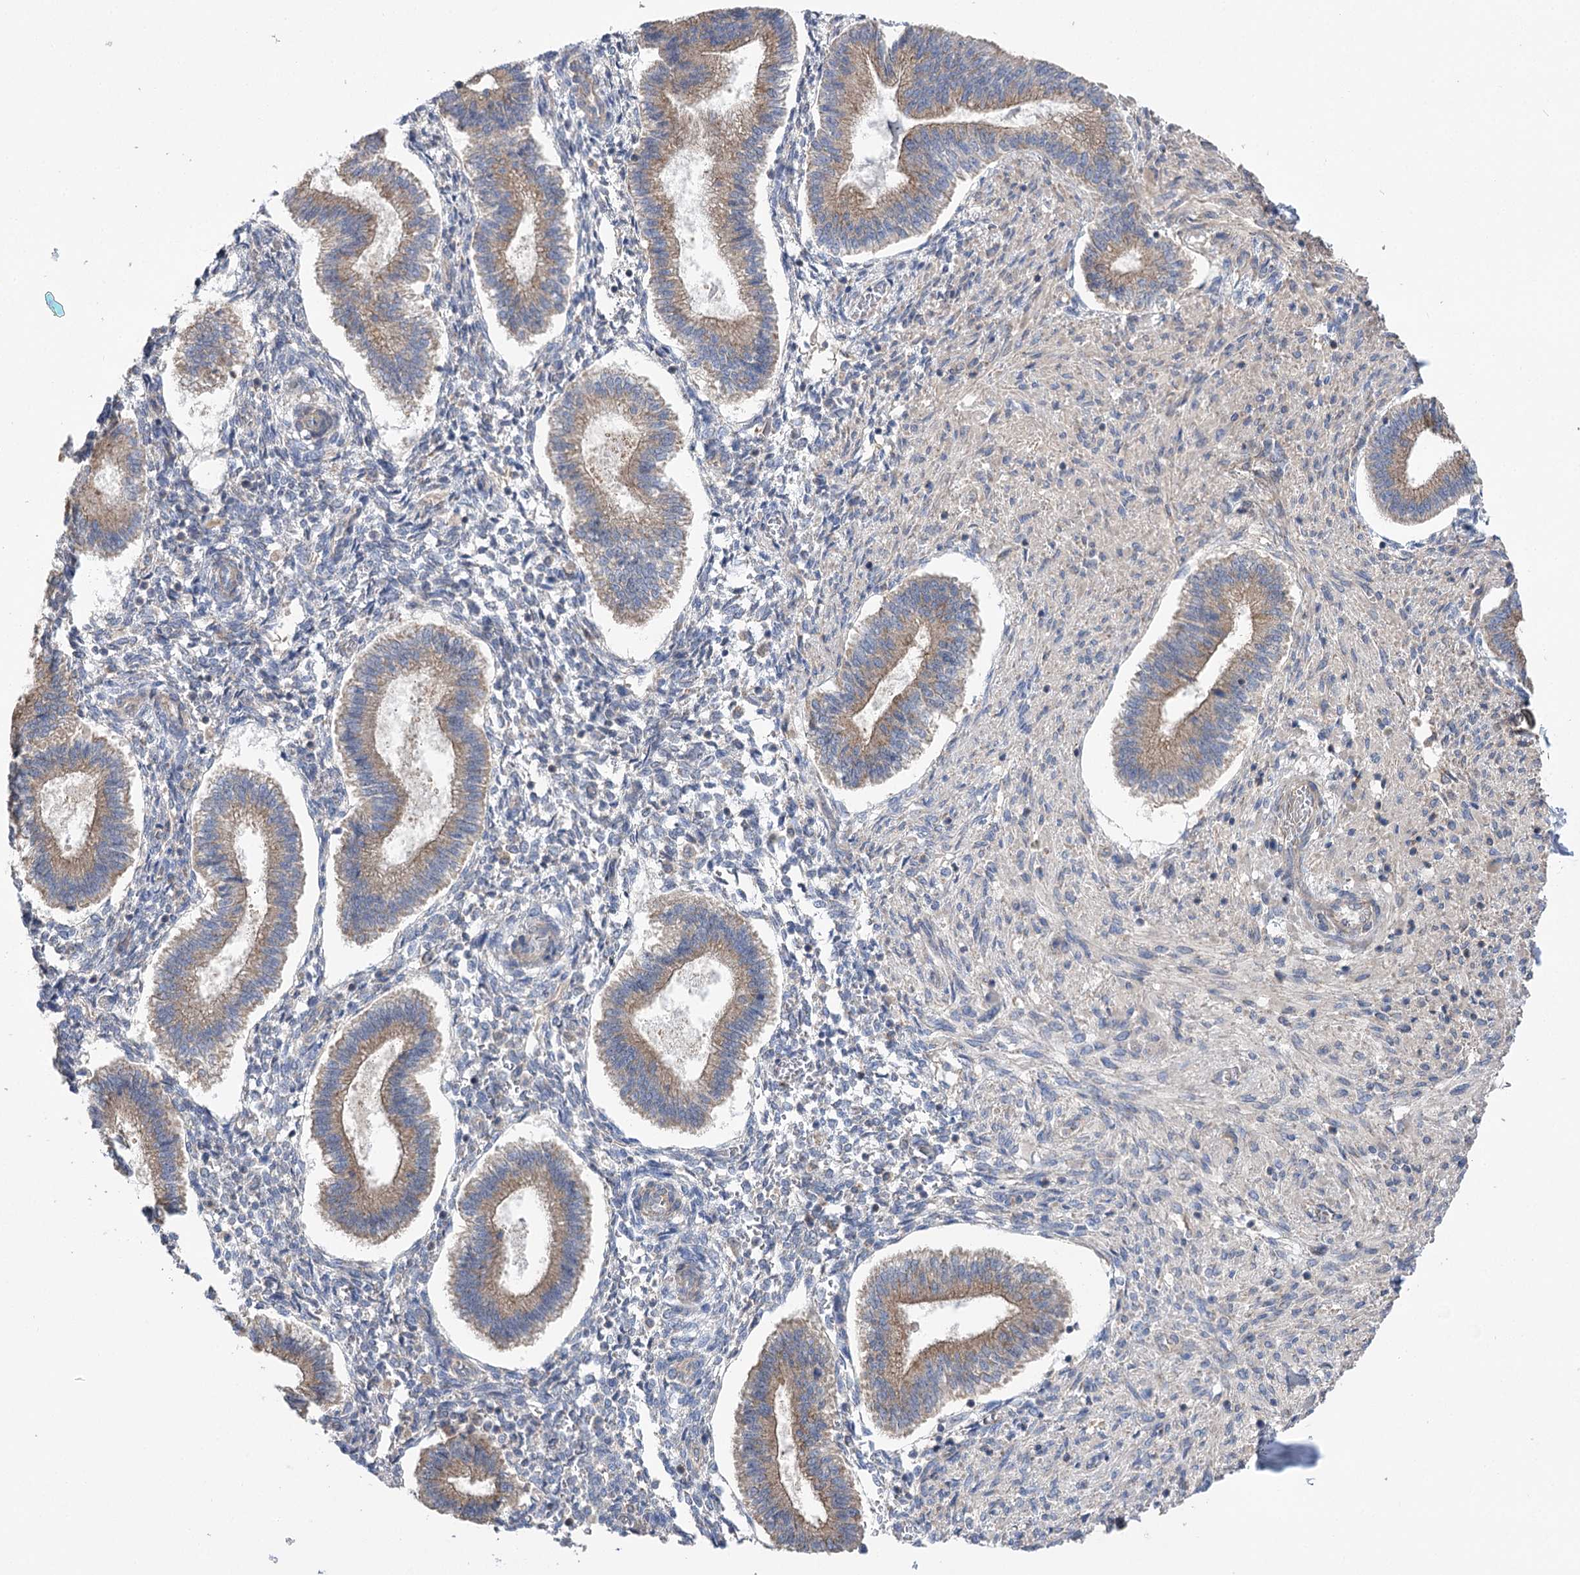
{"staining": {"intensity": "negative", "quantity": "none", "location": "none"}, "tissue": "endometrium", "cell_type": "Cells in endometrial stroma", "image_type": "normal", "snomed": [{"axis": "morphology", "description": "Normal tissue, NOS"}, {"axis": "topography", "description": "Endometrium"}], "caption": "This photomicrograph is of benign endometrium stained with immunohistochemistry (IHC) to label a protein in brown with the nuclei are counter-stained blue. There is no positivity in cells in endometrial stroma.", "gene": "AURKC", "patient": {"sex": "female", "age": 25}}